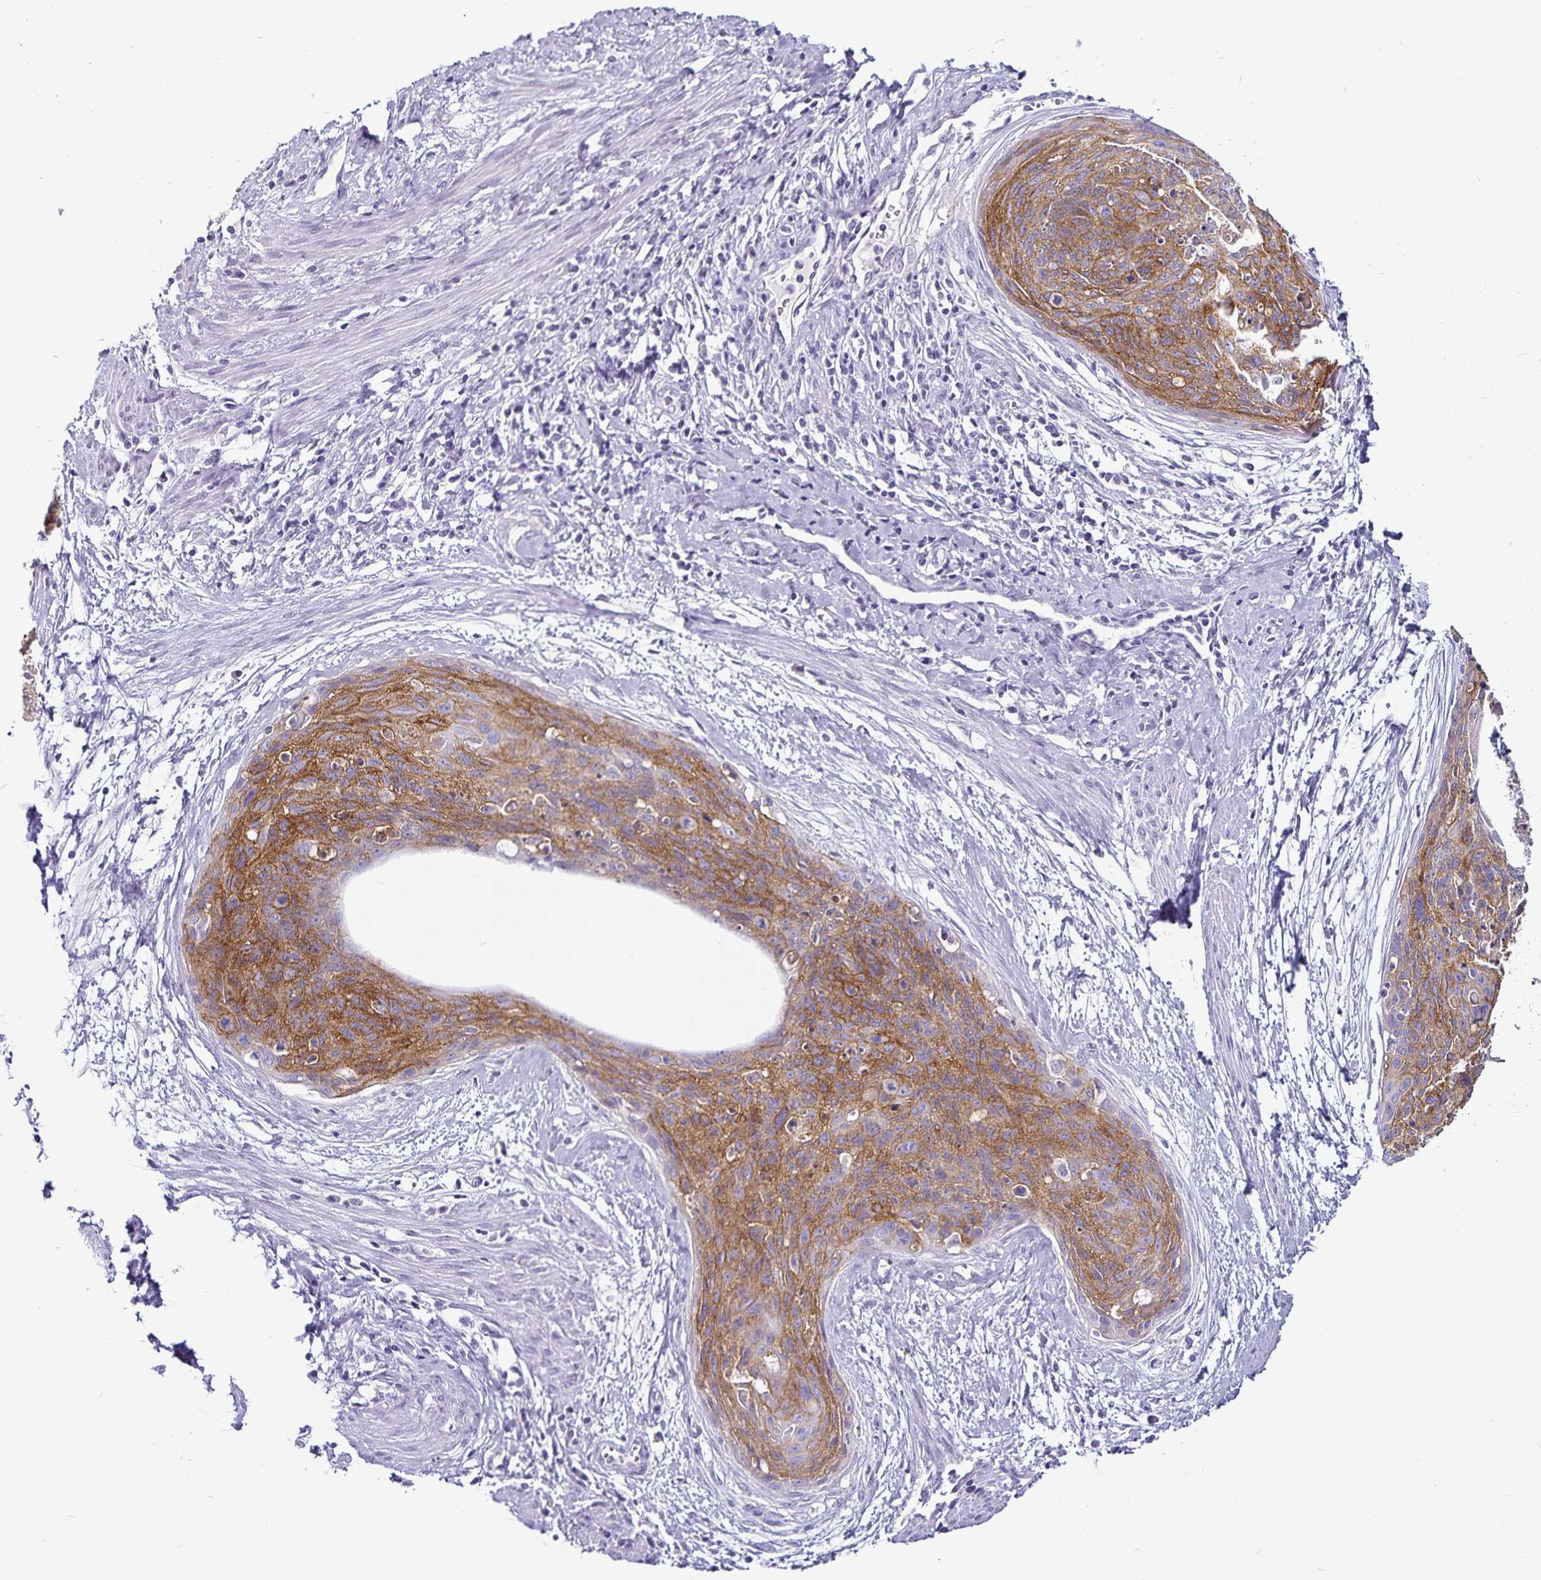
{"staining": {"intensity": "moderate", "quantity": "25%-75%", "location": "cytoplasmic/membranous"}, "tissue": "cervical cancer", "cell_type": "Tumor cells", "image_type": "cancer", "snomed": [{"axis": "morphology", "description": "Squamous cell carcinoma, NOS"}, {"axis": "topography", "description": "Cervix"}], "caption": "Cervical cancer (squamous cell carcinoma) stained for a protein (brown) shows moderate cytoplasmic/membranous positive staining in about 25%-75% of tumor cells.", "gene": "CA12", "patient": {"sex": "female", "age": 55}}